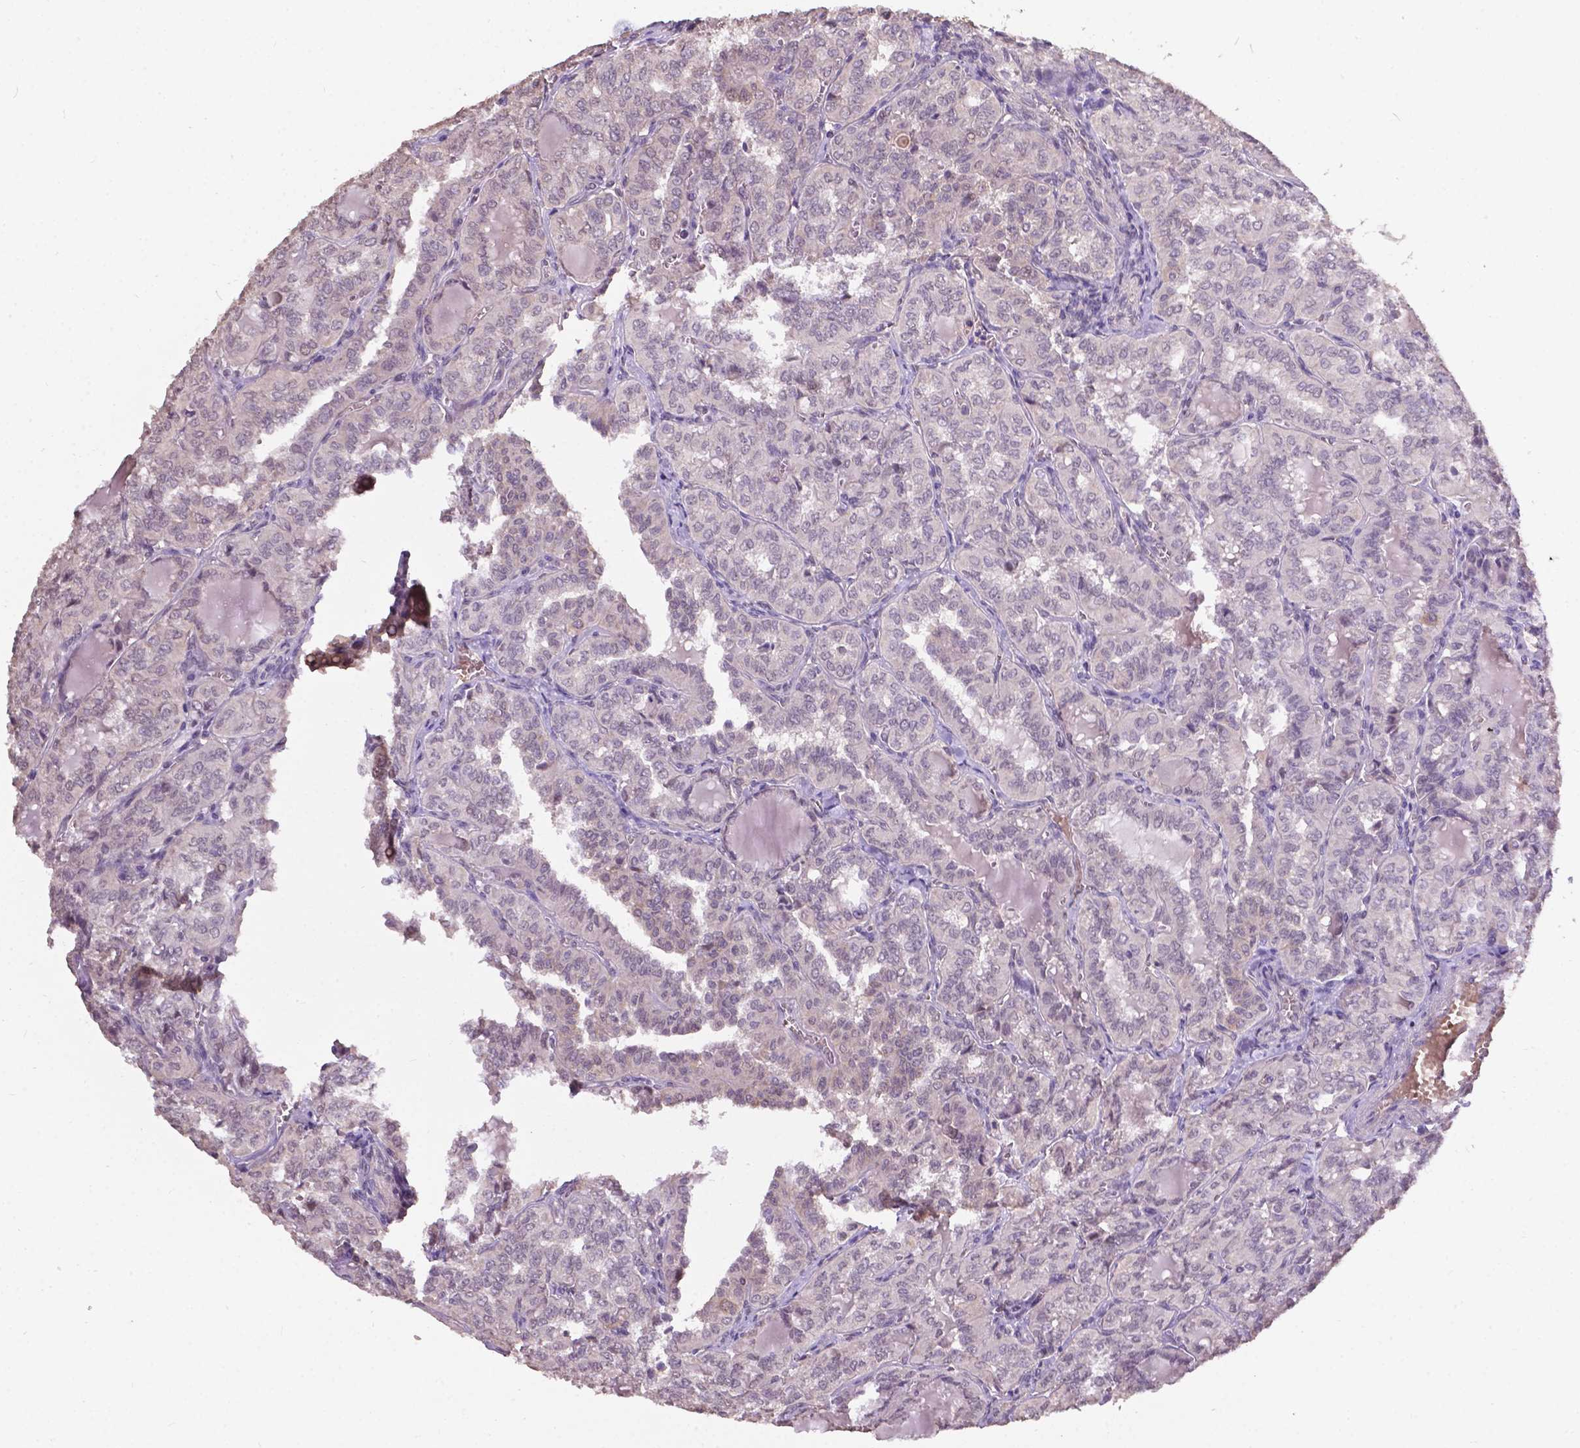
{"staining": {"intensity": "negative", "quantity": "none", "location": "none"}, "tissue": "thyroid cancer", "cell_type": "Tumor cells", "image_type": "cancer", "snomed": [{"axis": "morphology", "description": "Papillary adenocarcinoma, NOS"}, {"axis": "topography", "description": "Thyroid gland"}], "caption": "There is no significant staining in tumor cells of papillary adenocarcinoma (thyroid).", "gene": "GLRA2", "patient": {"sex": "female", "age": 41}}